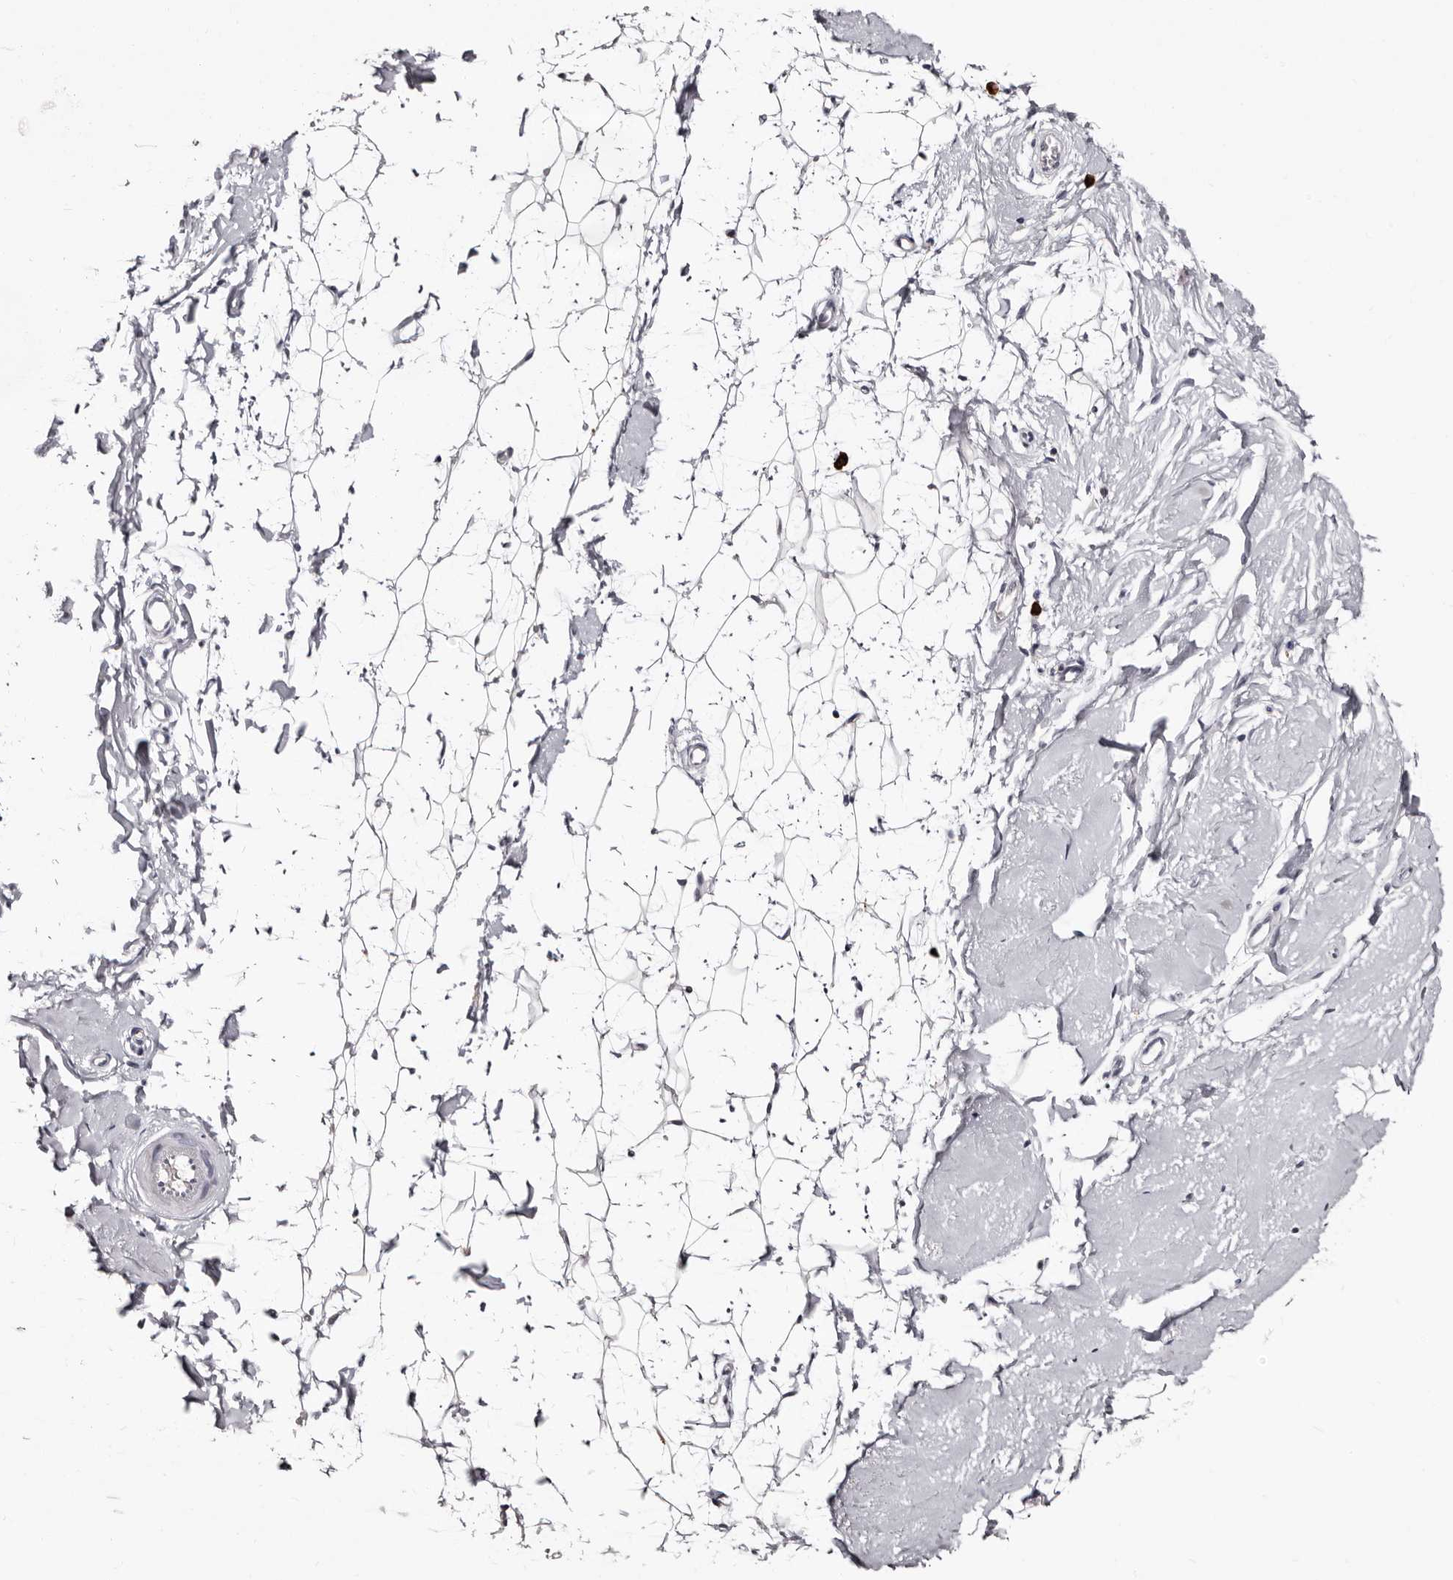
{"staining": {"intensity": "negative", "quantity": "none", "location": "none"}, "tissue": "adipose tissue", "cell_type": "Adipocytes", "image_type": "normal", "snomed": [{"axis": "morphology", "description": "Normal tissue, NOS"}, {"axis": "topography", "description": "Breast"}], "caption": "Micrograph shows no protein expression in adipocytes of normal adipose tissue.", "gene": "TBC1D22B", "patient": {"sex": "female", "age": 23}}